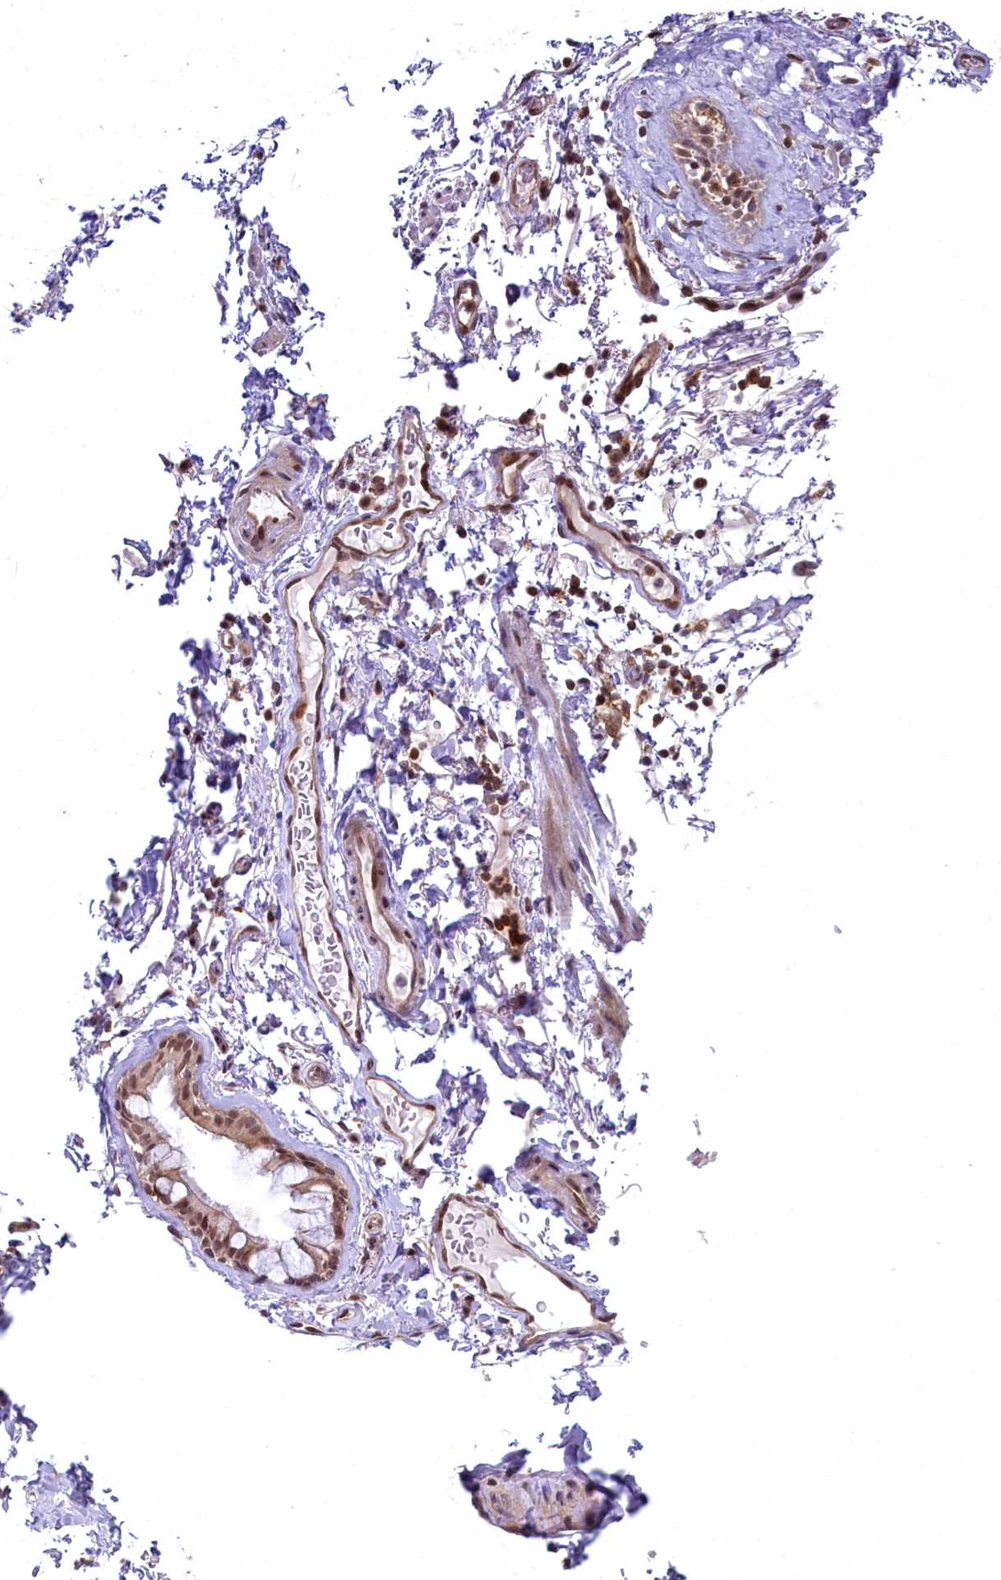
{"staining": {"intensity": "negative", "quantity": "none", "location": "none"}, "tissue": "adipose tissue", "cell_type": "Adipocytes", "image_type": "normal", "snomed": [{"axis": "morphology", "description": "Normal tissue, NOS"}, {"axis": "topography", "description": "Lymph node"}, {"axis": "topography", "description": "Bronchus"}], "caption": "This is an immunohistochemistry micrograph of benign human adipose tissue. There is no staining in adipocytes.", "gene": "FCHO1", "patient": {"sex": "male", "age": 63}}